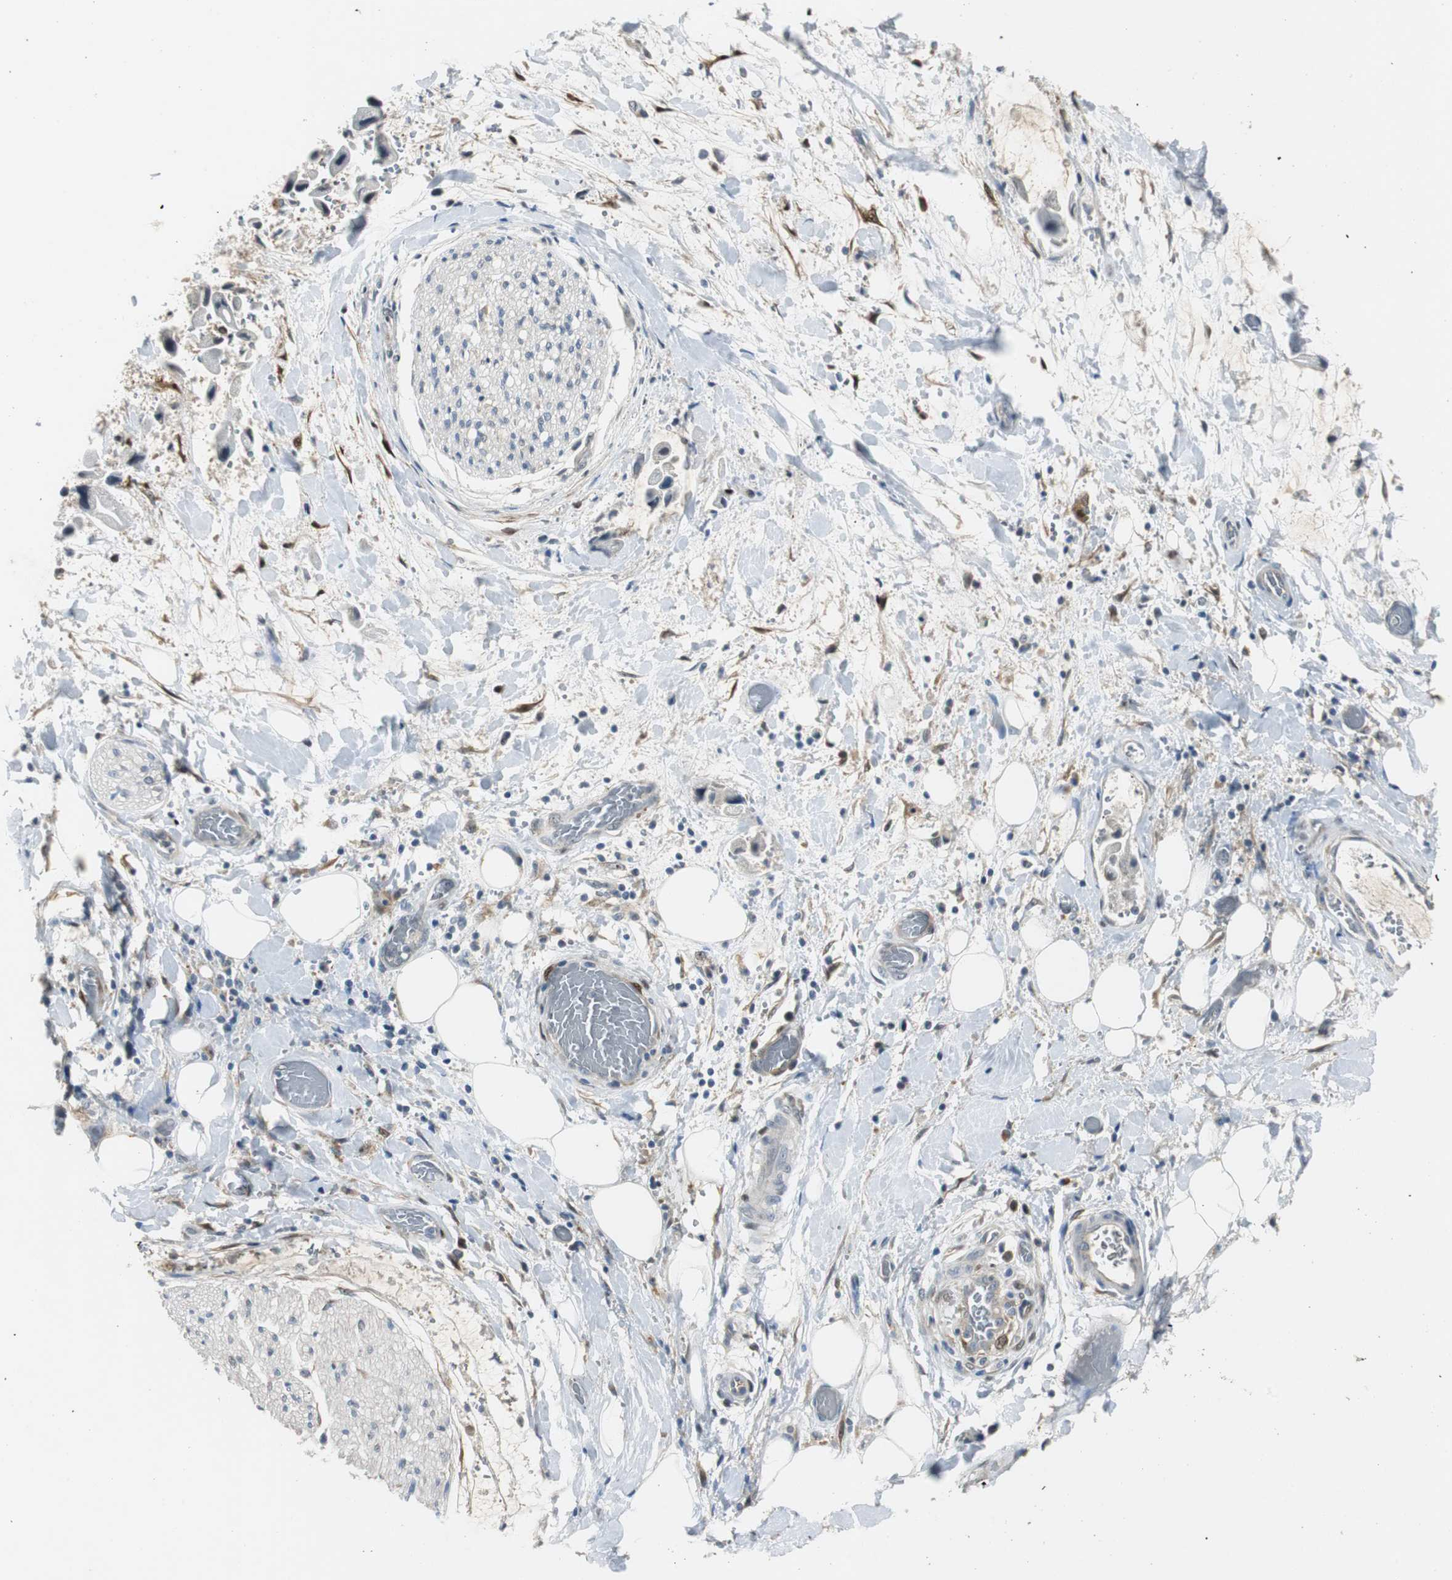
{"staining": {"intensity": "weak", "quantity": "25%-75%", "location": "cytoplasmic/membranous"}, "tissue": "adipose tissue", "cell_type": "Adipocytes", "image_type": "normal", "snomed": [{"axis": "morphology", "description": "Normal tissue, NOS"}, {"axis": "morphology", "description": "Cholangiocarcinoma"}, {"axis": "topography", "description": "Liver"}, {"axis": "topography", "description": "Peripheral nerve tissue"}], "caption": "High-power microscopy captured an immunohistochemistry (IHC) histopathology image of normal adipose tissue, revealing weak cytoplasmic/membranous staining in approximately 25%-75% of adipocytes.", "gene": "FHL2", "patient": {"sex": "male", "age": 50}}